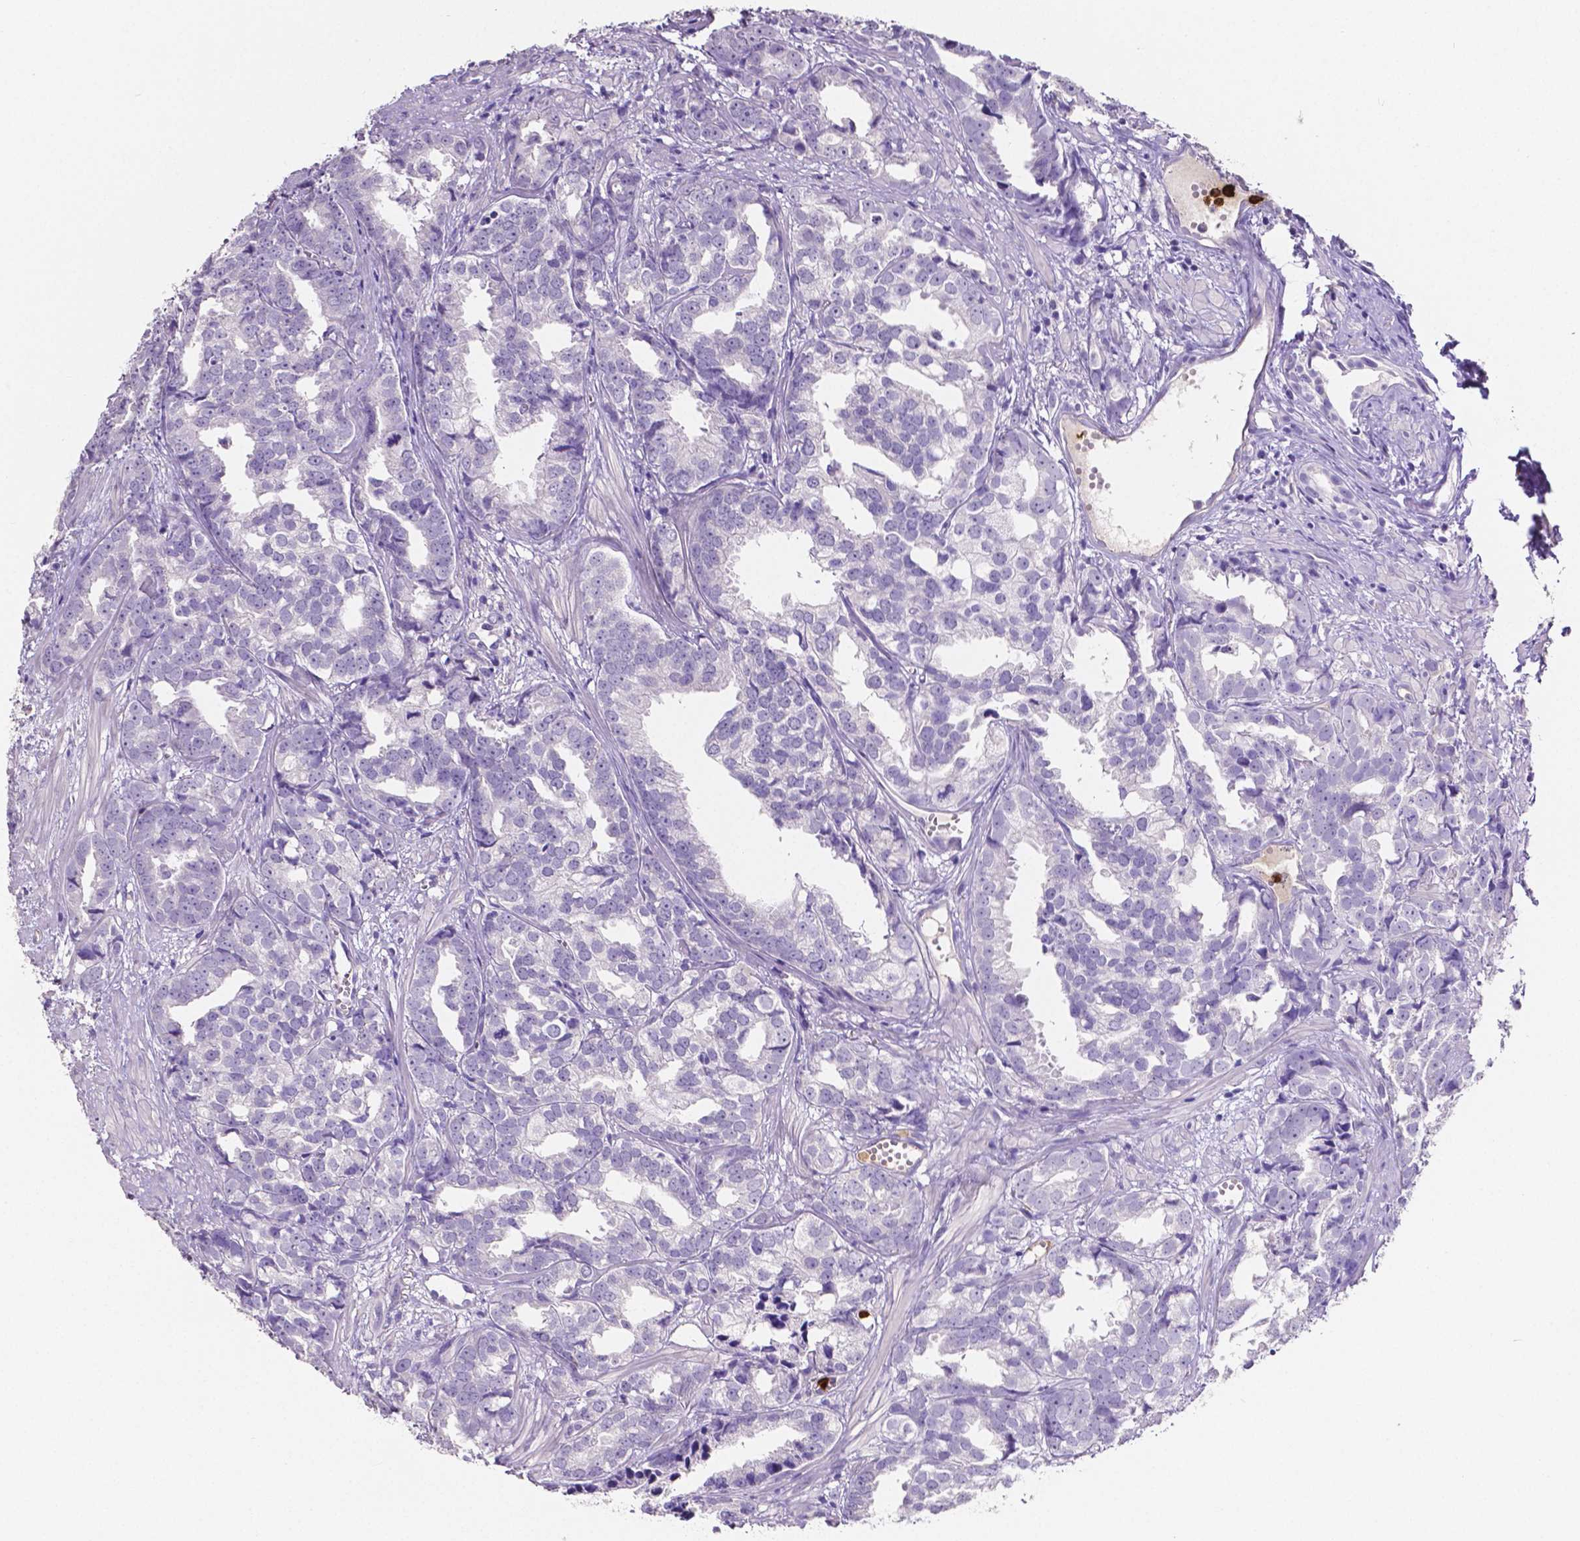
{"staining": {"intensity": "negative", "quantity": "none", "location": "none"}, "tissue": "prostate cancer", "cell_type": "Tumor cells", "image_type": "cancer", "snomed": [{"axis": "morphology", "description": "Adenocarcinoma, High grade"}, {"axis": "topography", "description": "Prostate"}], "caption": "Immunohistochemistry (IHC) of human prostate cancer (high-grade adenocarcinoma) shows no expression in tumor cells.", "gene": "MMP9", "patient": {"sex": "male", "age": 79}}